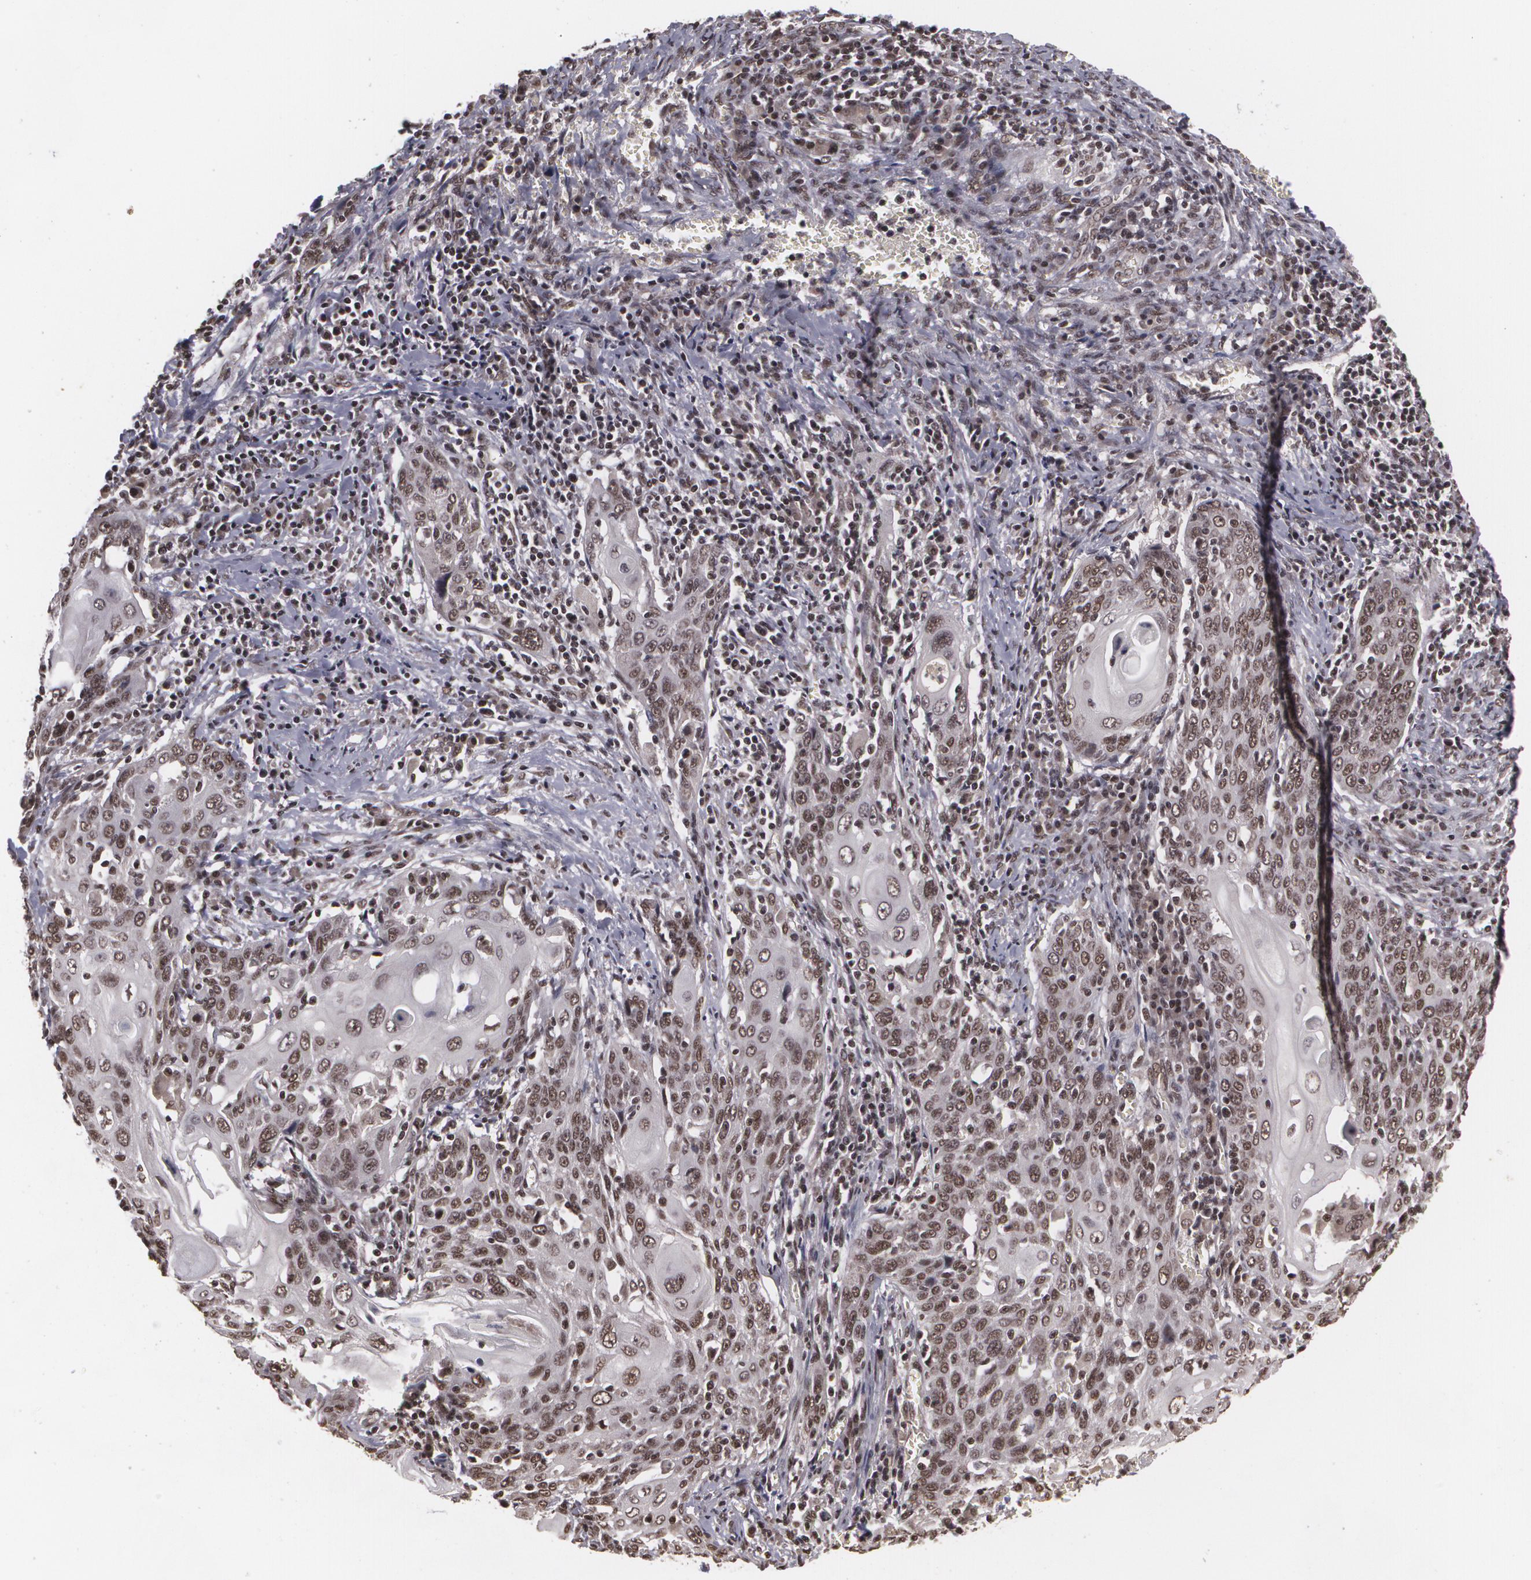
{"staining": {"intensity": "moderate", "quantity": ">75%", "location": "nuclear"}, "tissue": "cervical cancer", "cell_type": "Tumor cells", "image_type": "cancer", "snomed": [{"axis": "morphology", "description": "Squamous cell carcinoma, NOS"}, {"axis": "topography", "description": "Cervix"}], "caption": "The micrograph demonstrates staining of cervical squamous cell carcinoma, revealing moderate nuclear protein staining (brown color) within tumor cells.", "gene": "RXRB", "patient": {"sex": "female", "age": 54}}